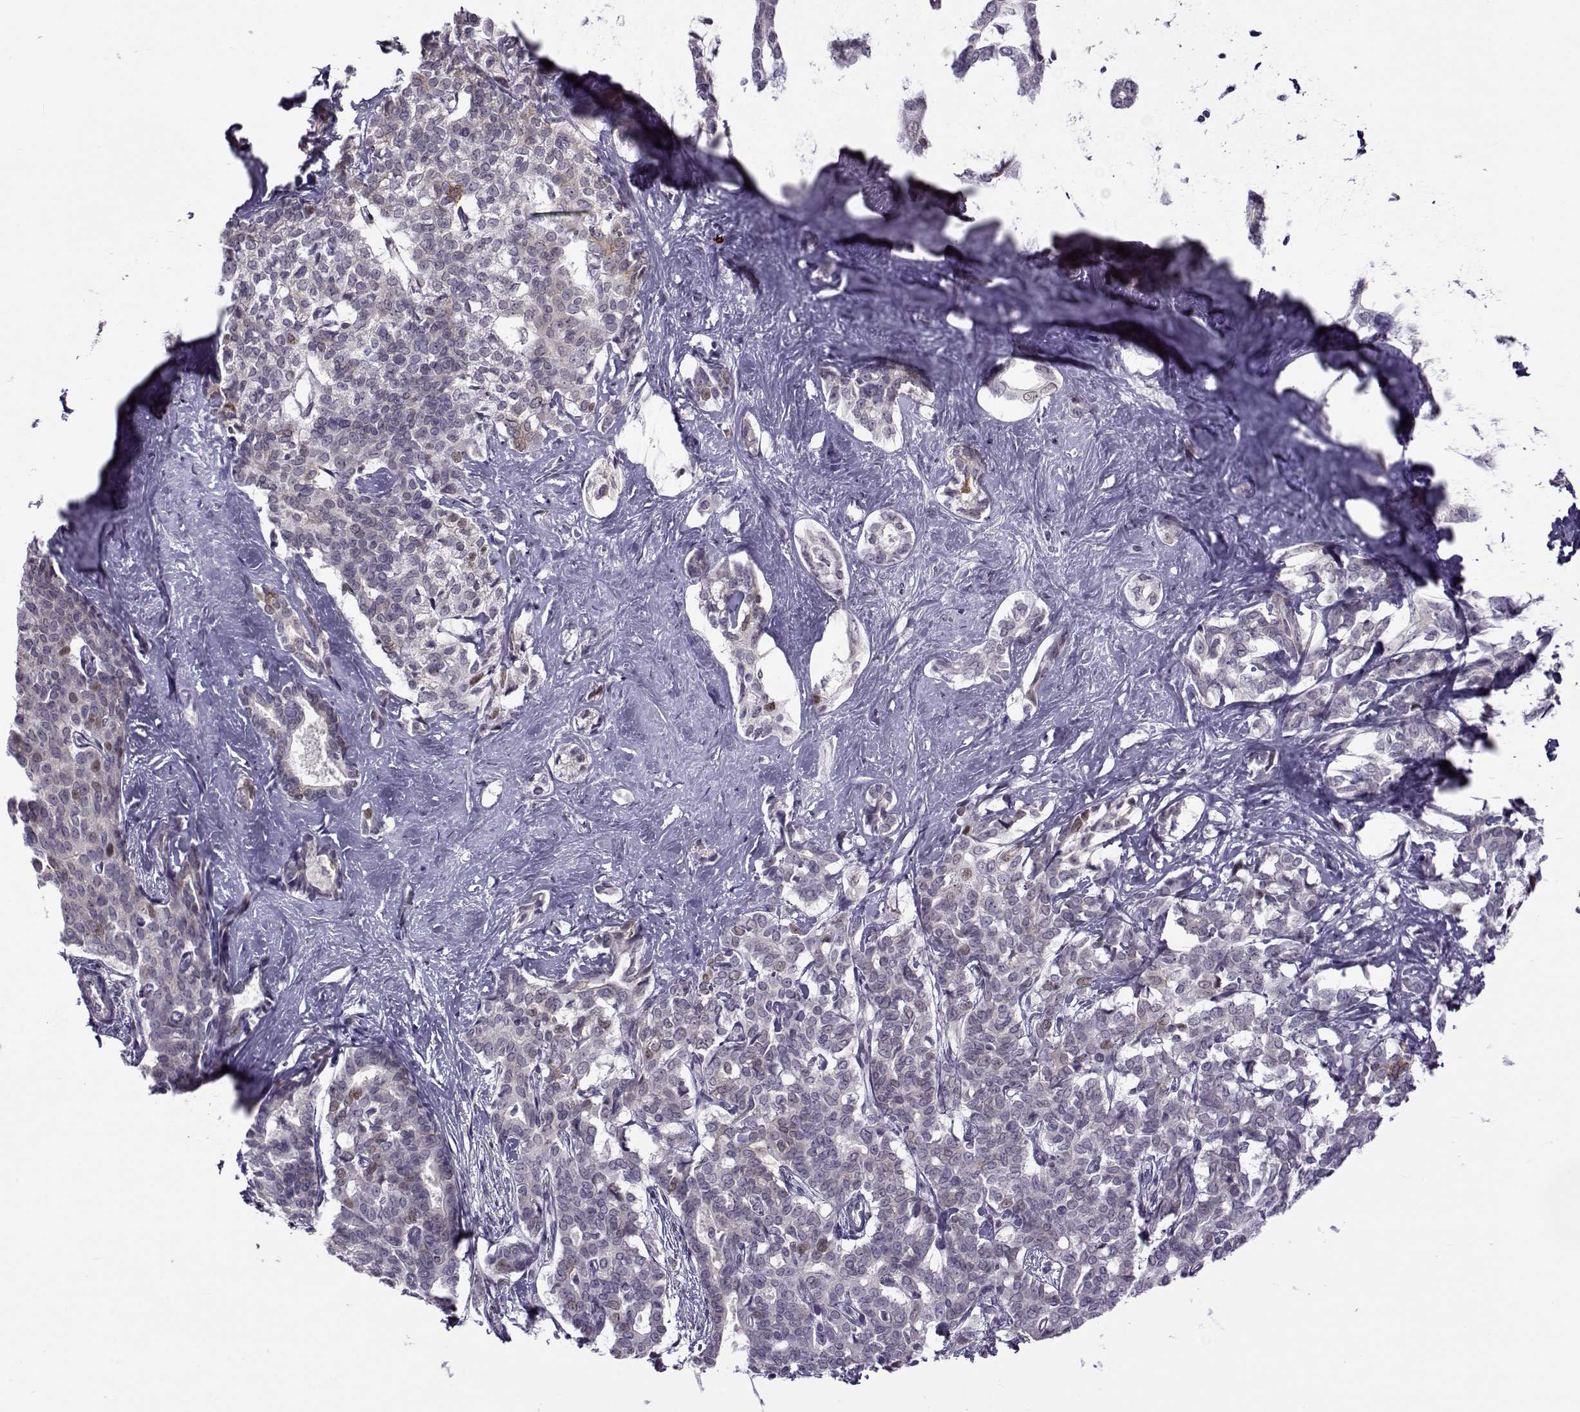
{"staining": {"intensity": "negative", "quantity": "none", "location": "none"}, "tissue": "liver cancer", "cell_type": "Tumor cells", "image_type": "cancer", "snomed": [{"axis": "morphology", "description": "Cholangiocarcinoma"}, {"axis": "topography", "description": "Liver"}], "caption": "Immunohistochemistry (IHC) of human cholangiocarcinoma (liver) displays no positivity in tumor cells.", "gene": "BACH1", "patient": {"sex": "female", "age": 47}}